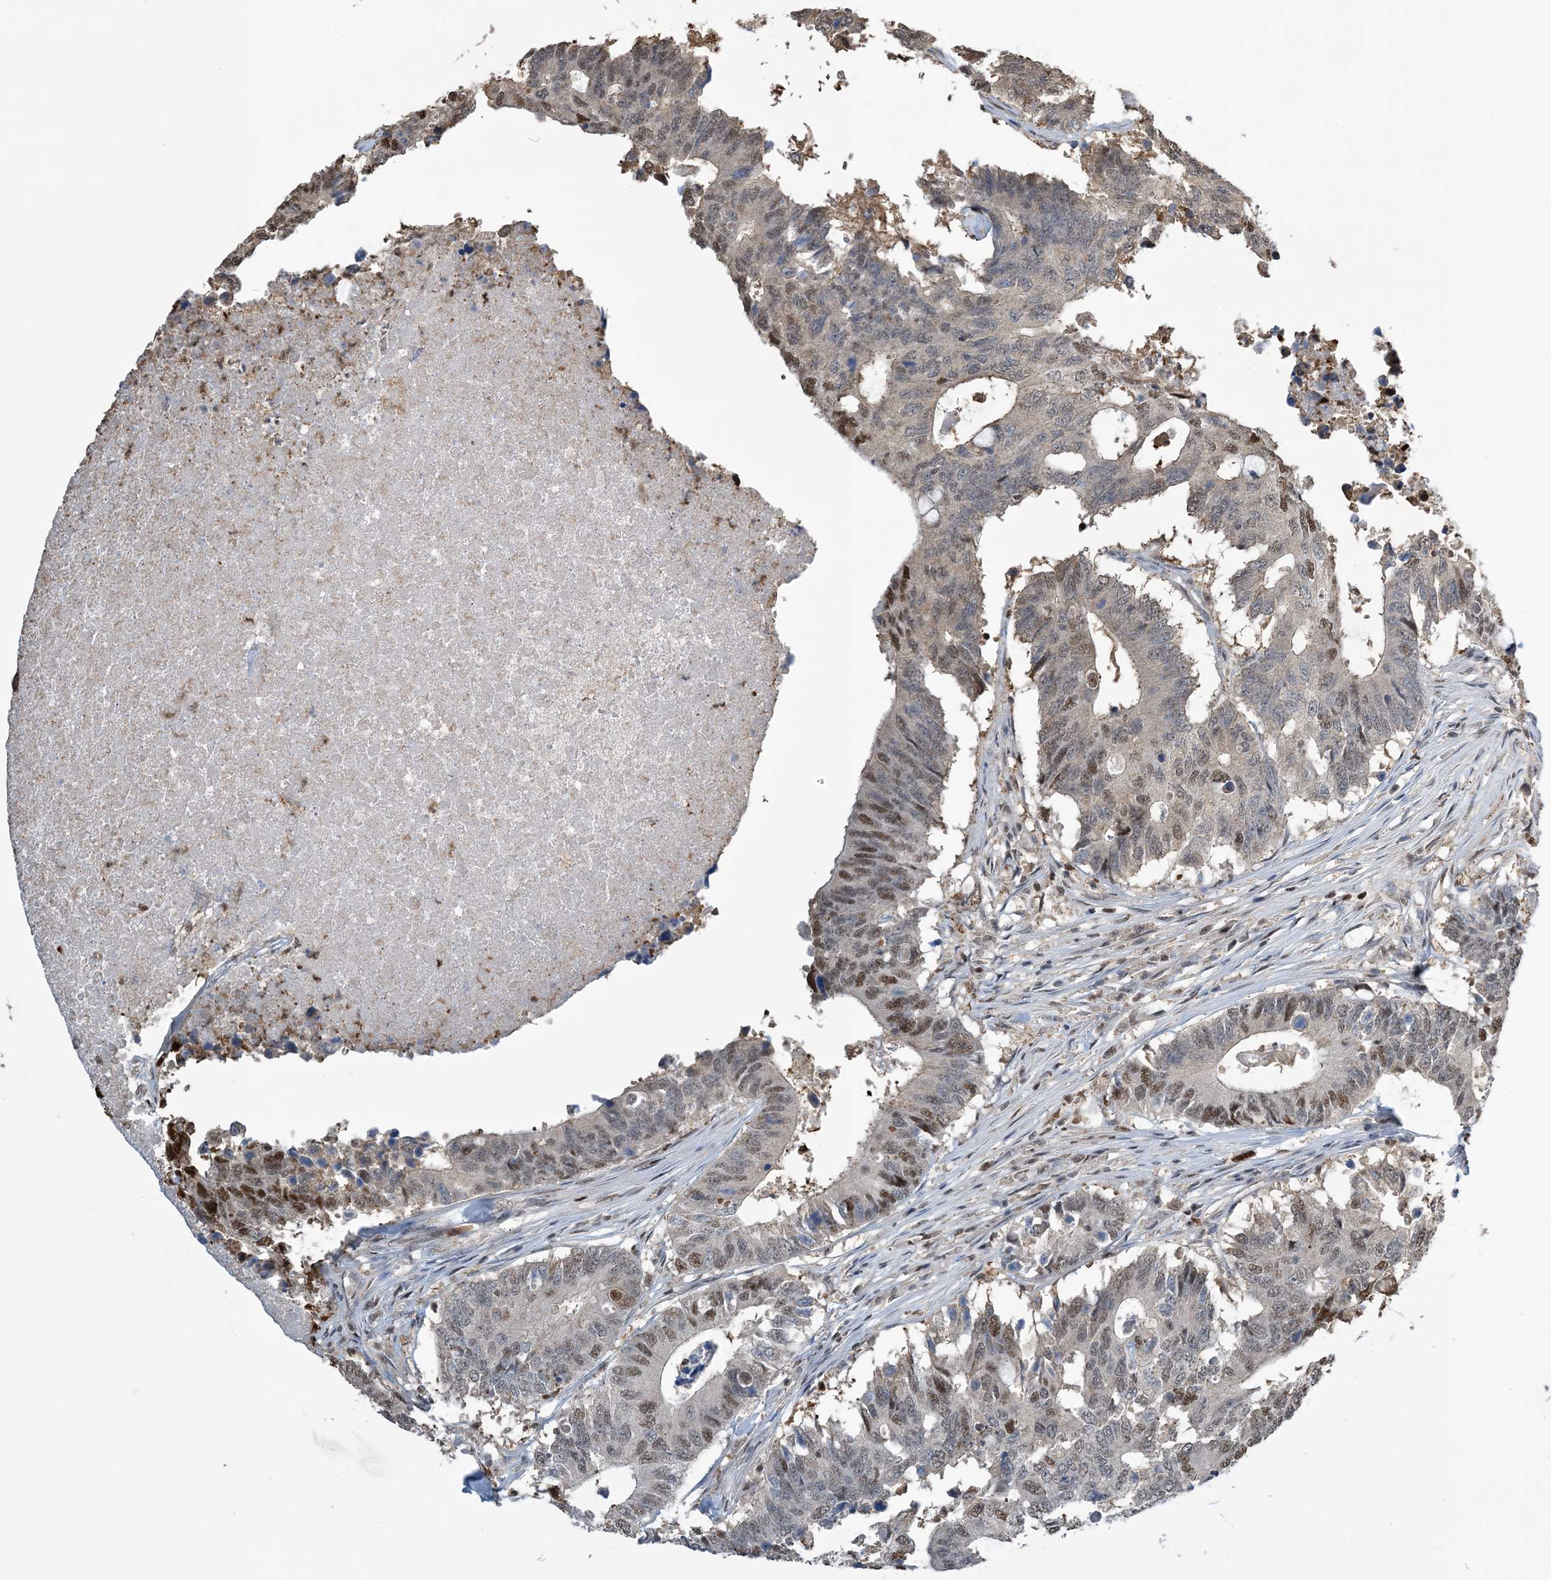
{"staining": {"intensity": "moderate", "quantity": "25%-75%", "location": "nuclear"}, "tissue": "colorectal cancer", "cell_type": "Tumor cells", "image_type": "cancer", "snomed": [{"axis": "morphology", "description": "Adenocarcinoma, NOS"}, {"axis": "topography", "description": "Colon"}], "caption": "Protein expression by immunohistochemistry (IHC) reveals moderate nuclear staining in about 25%-75% of tumor cells in colorectal cancer.", "gene": "HSPA1A", "patient": {"sex": "male", "age": 71}}